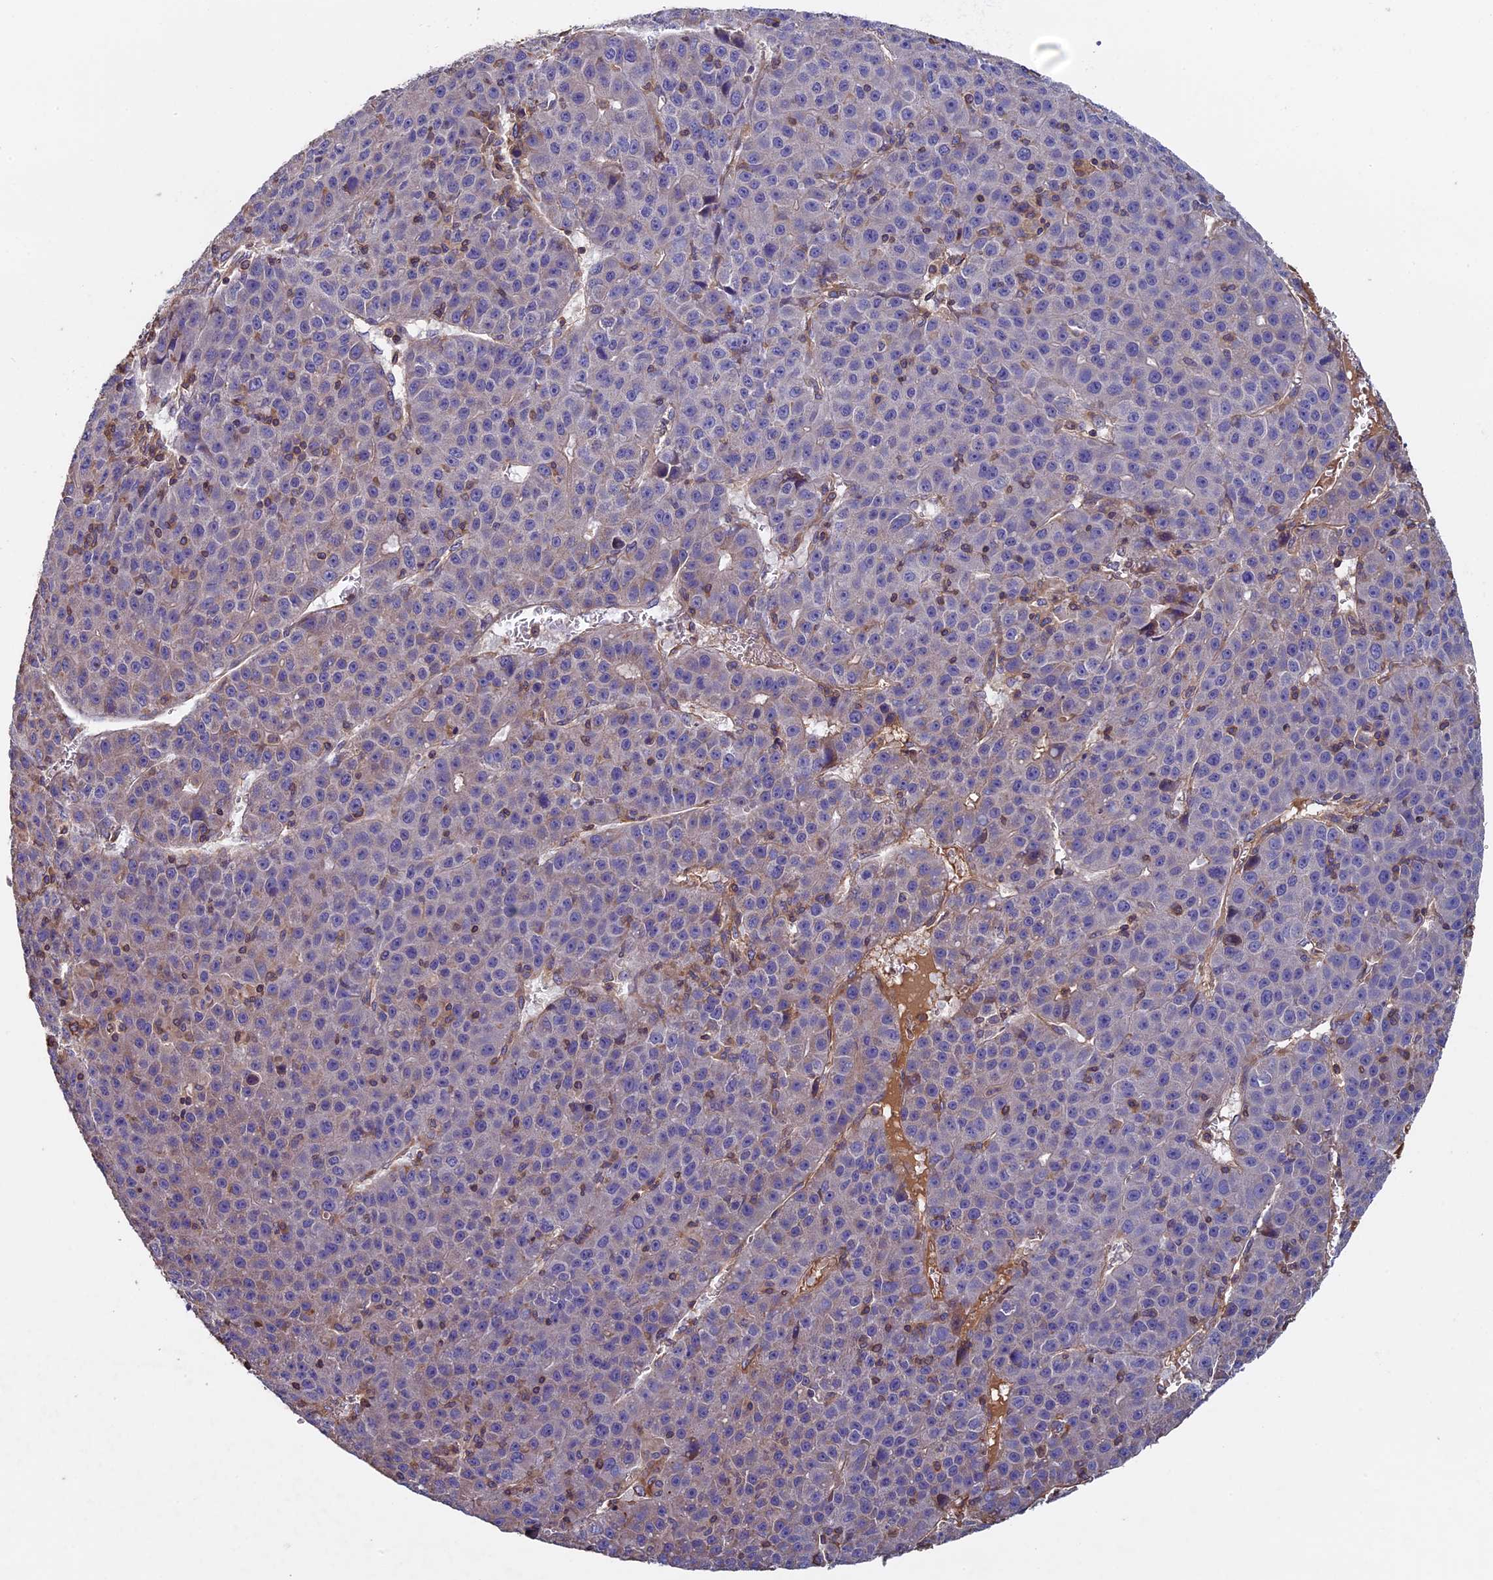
{"staining": {"intensity": "weak", "quantity": "<25%", "location": "cytoplasmic/membranous"}, "tissue": "liver cancer", "cell_type": "Tumor cells", "image_type": "cancer", "snomed": [{"axis": "morphology", "description": "Carcinoma, Hepatocellular, NOS"}, {"axis": "topography", "description": "Liver"}], "caption": "DAB immunohistochemical staining of human liver cancer exhibits no significant staining in tumor cells.", "gene": "CCDC153", "patient": {"sex": "female", "age": 53}}